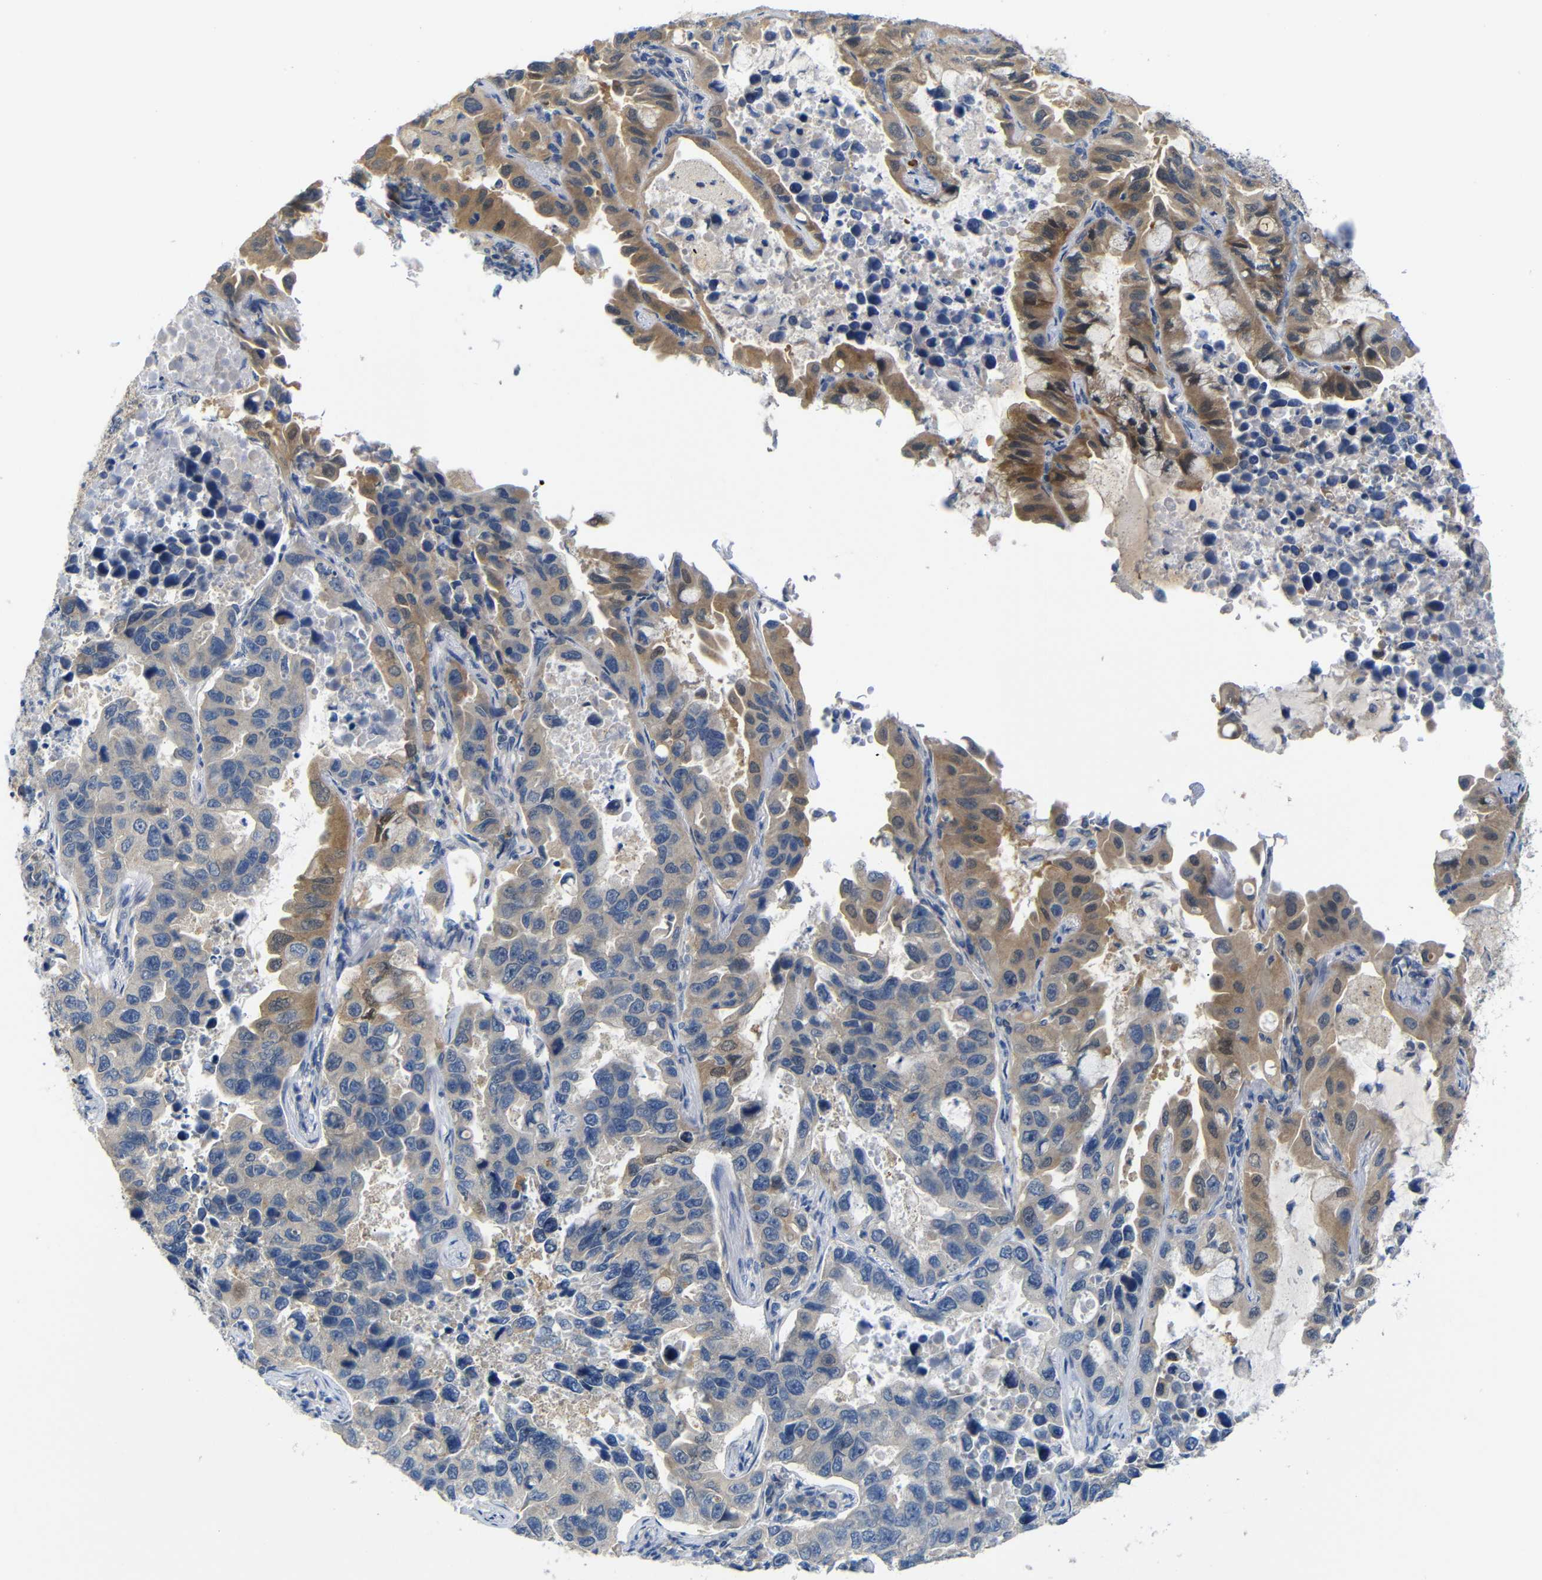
{"staining": {"intensity": "moderate", "quantity": "<25%", "location": "cytoplasmic/membranous"}, "tissue": "lung cancer", "cell_type": "Tumor cells", "image_type": "cancer", "snomed": [{"axis": "morphology", "description": "Adenocarcinoma, NOS"}, {"axis": "topography", "description": "Lung"}], "caption": "The photomicrograph demonstrates immunohistochemical staining of lung adenocarcinoma. There is moderate cytoplasmic/membranous positivity is present in about <25% of tumor cells.", "gene": "TBC1D32", "patient": {"sex": "male", "age": 64}}